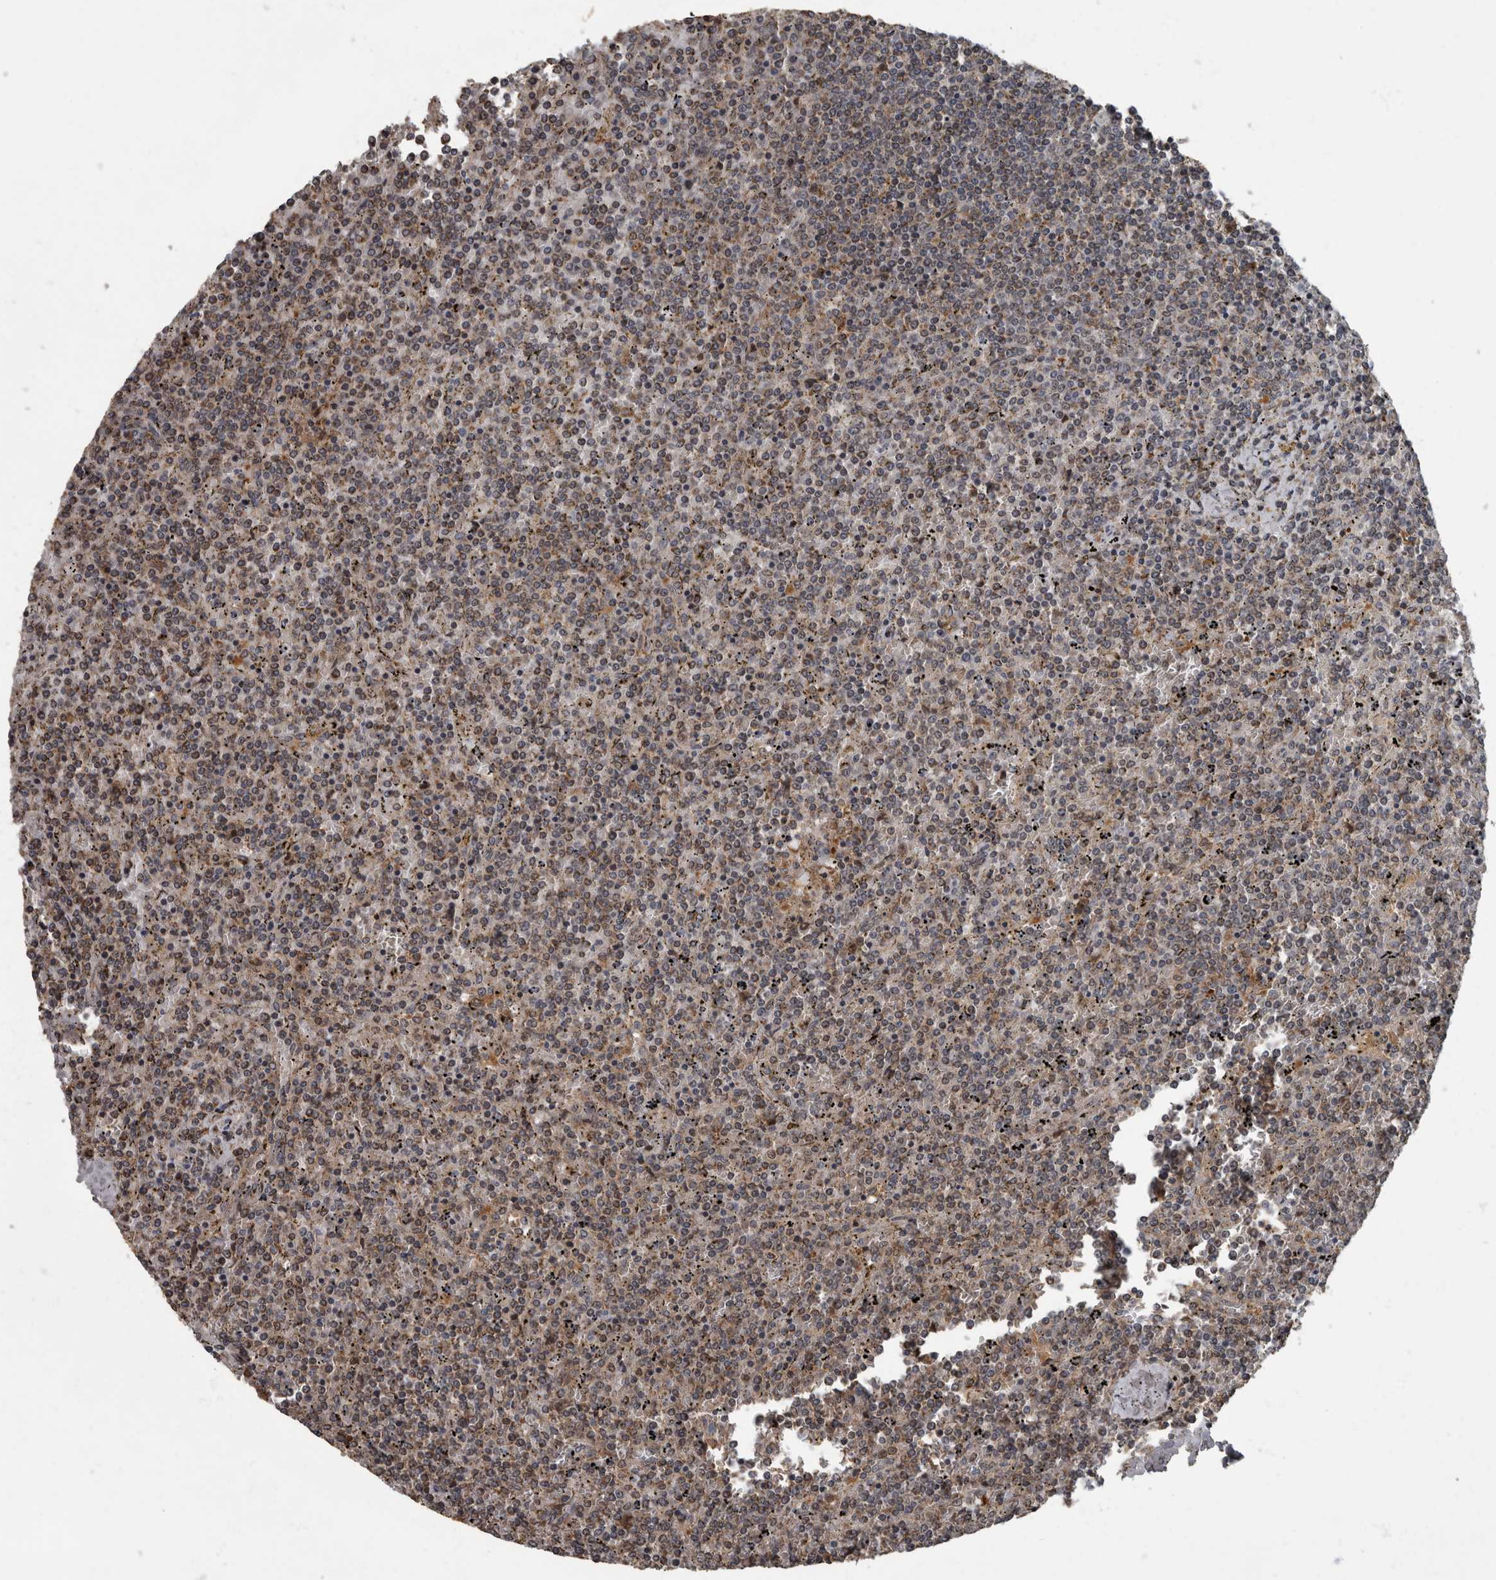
{"staining": {"intensity": "moderate", "quantity": "<25%", "location": "cytoplasmic/membranous"}, "tissue": "lymphoma", "cell_type": "Tumor cells", "image_type": "cancer", "snomed": [{"axis": "morphology", "description": "Malignant lymphoma, non-Hodgkin's type, Low grade"}, {"axis": "topography", "description": "Spleen"}], "caption": "The histopathology image demonstrates staining of malignant lymphoma, non-Hodgkin's type (low-grade), revealing moderate cytoplasmic/membranous protein positivity (brown color) within tumor cells.", "gene": "RABGGTB", "patient": {"sex": "female", "age": 19}}